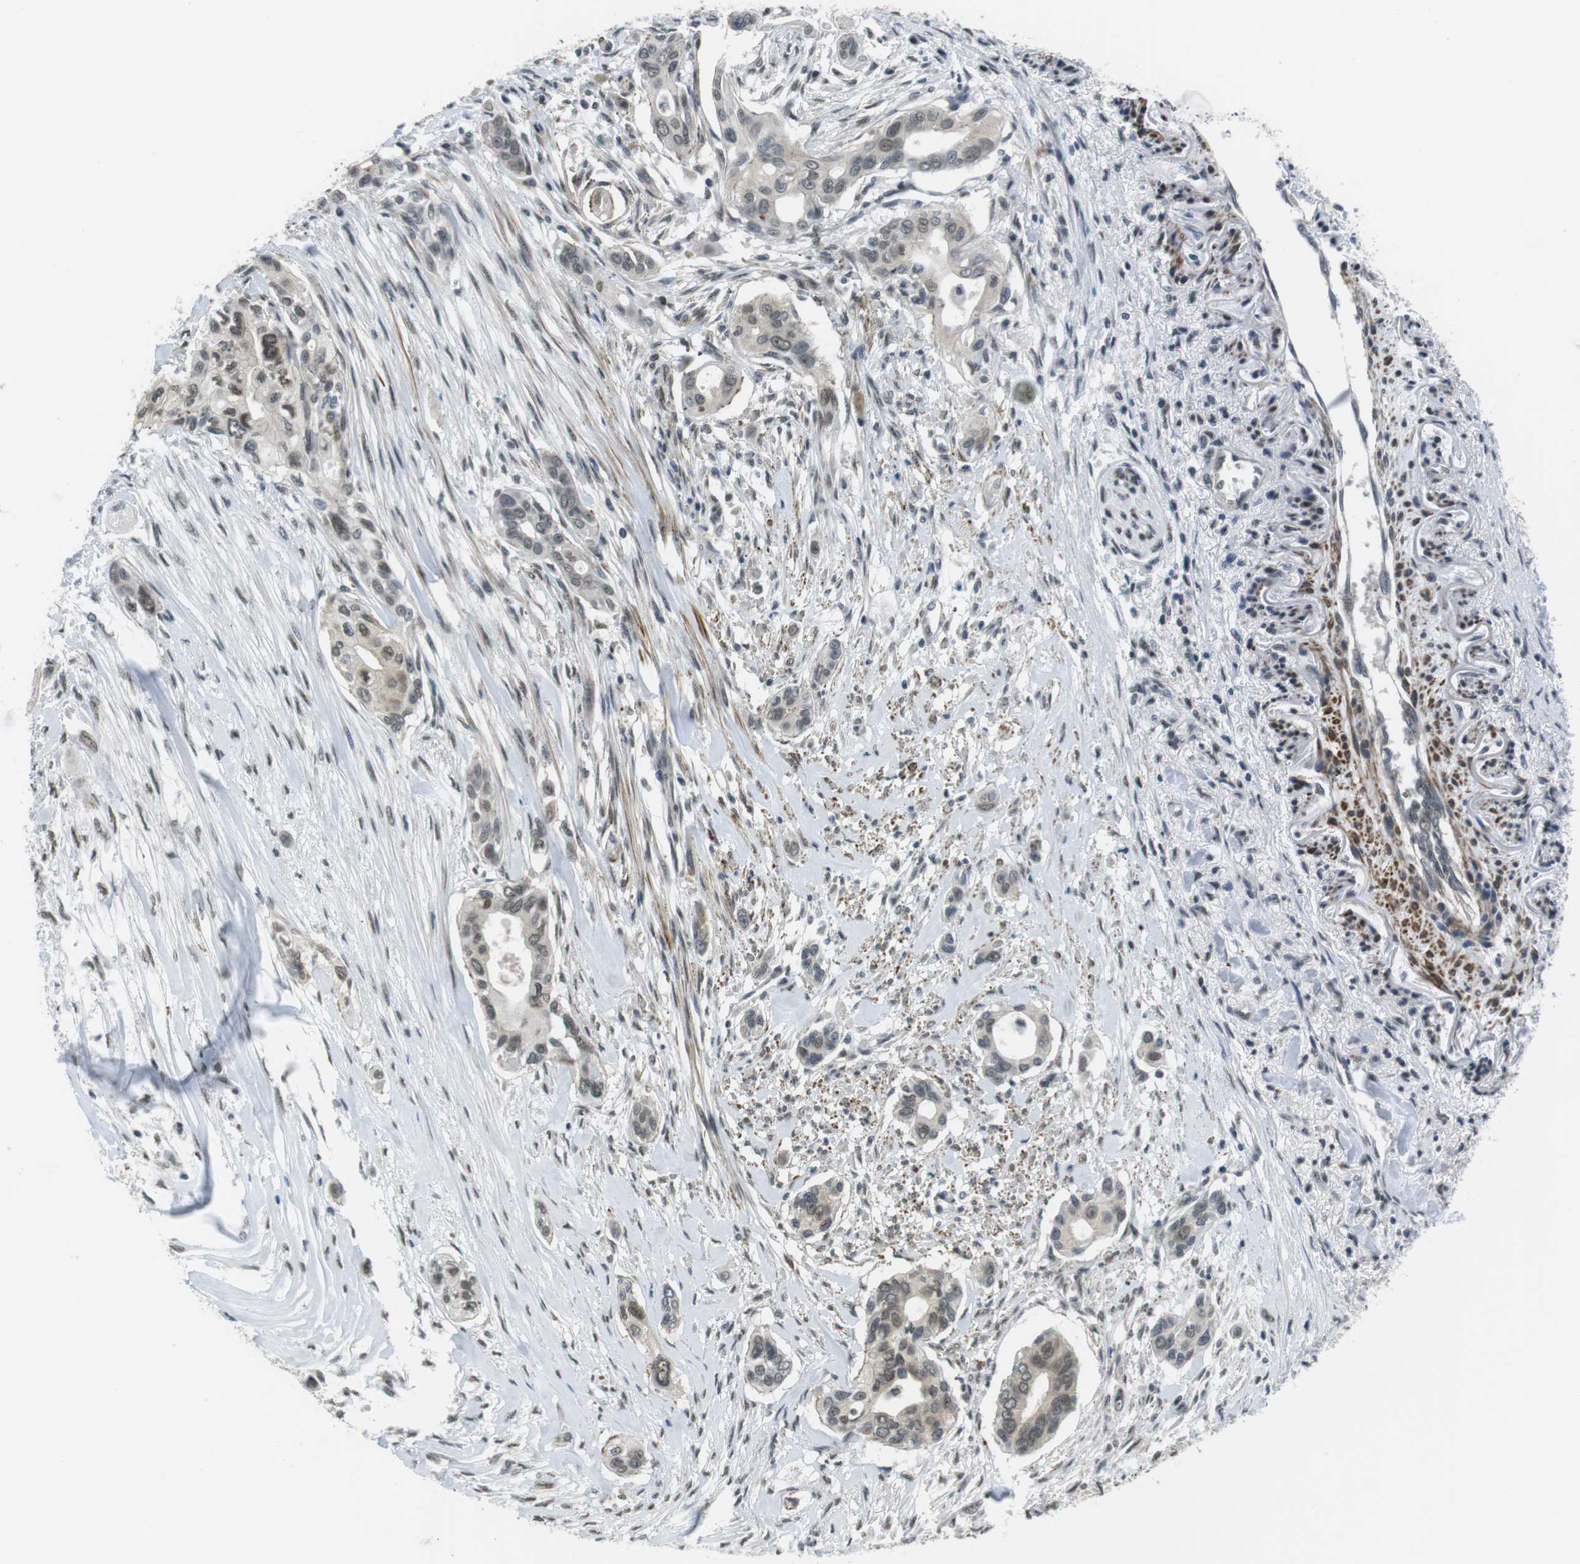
{"staining": {"intensity": "weak", "quantity": ">75%", "location": "cytoplasmic/membranous,nuclear"}, "tissue": "pancreatic cancer", "cell_type": "Tumor cells", "image_type": "cancer", "snomed": [{"axis": "morphology", "description": "Adenocarcinoma, NOS"}, {"axis": "topography", "description": "Pancreas"}], "caption": "Protein staining shows weak cytoplasmic/membranous and nuclear expression in approximately >75% of tumor cells in adenocarcinoma (pancreatic).", "gene": "USP7", "patient": {"sex": "female", "age": 60}}